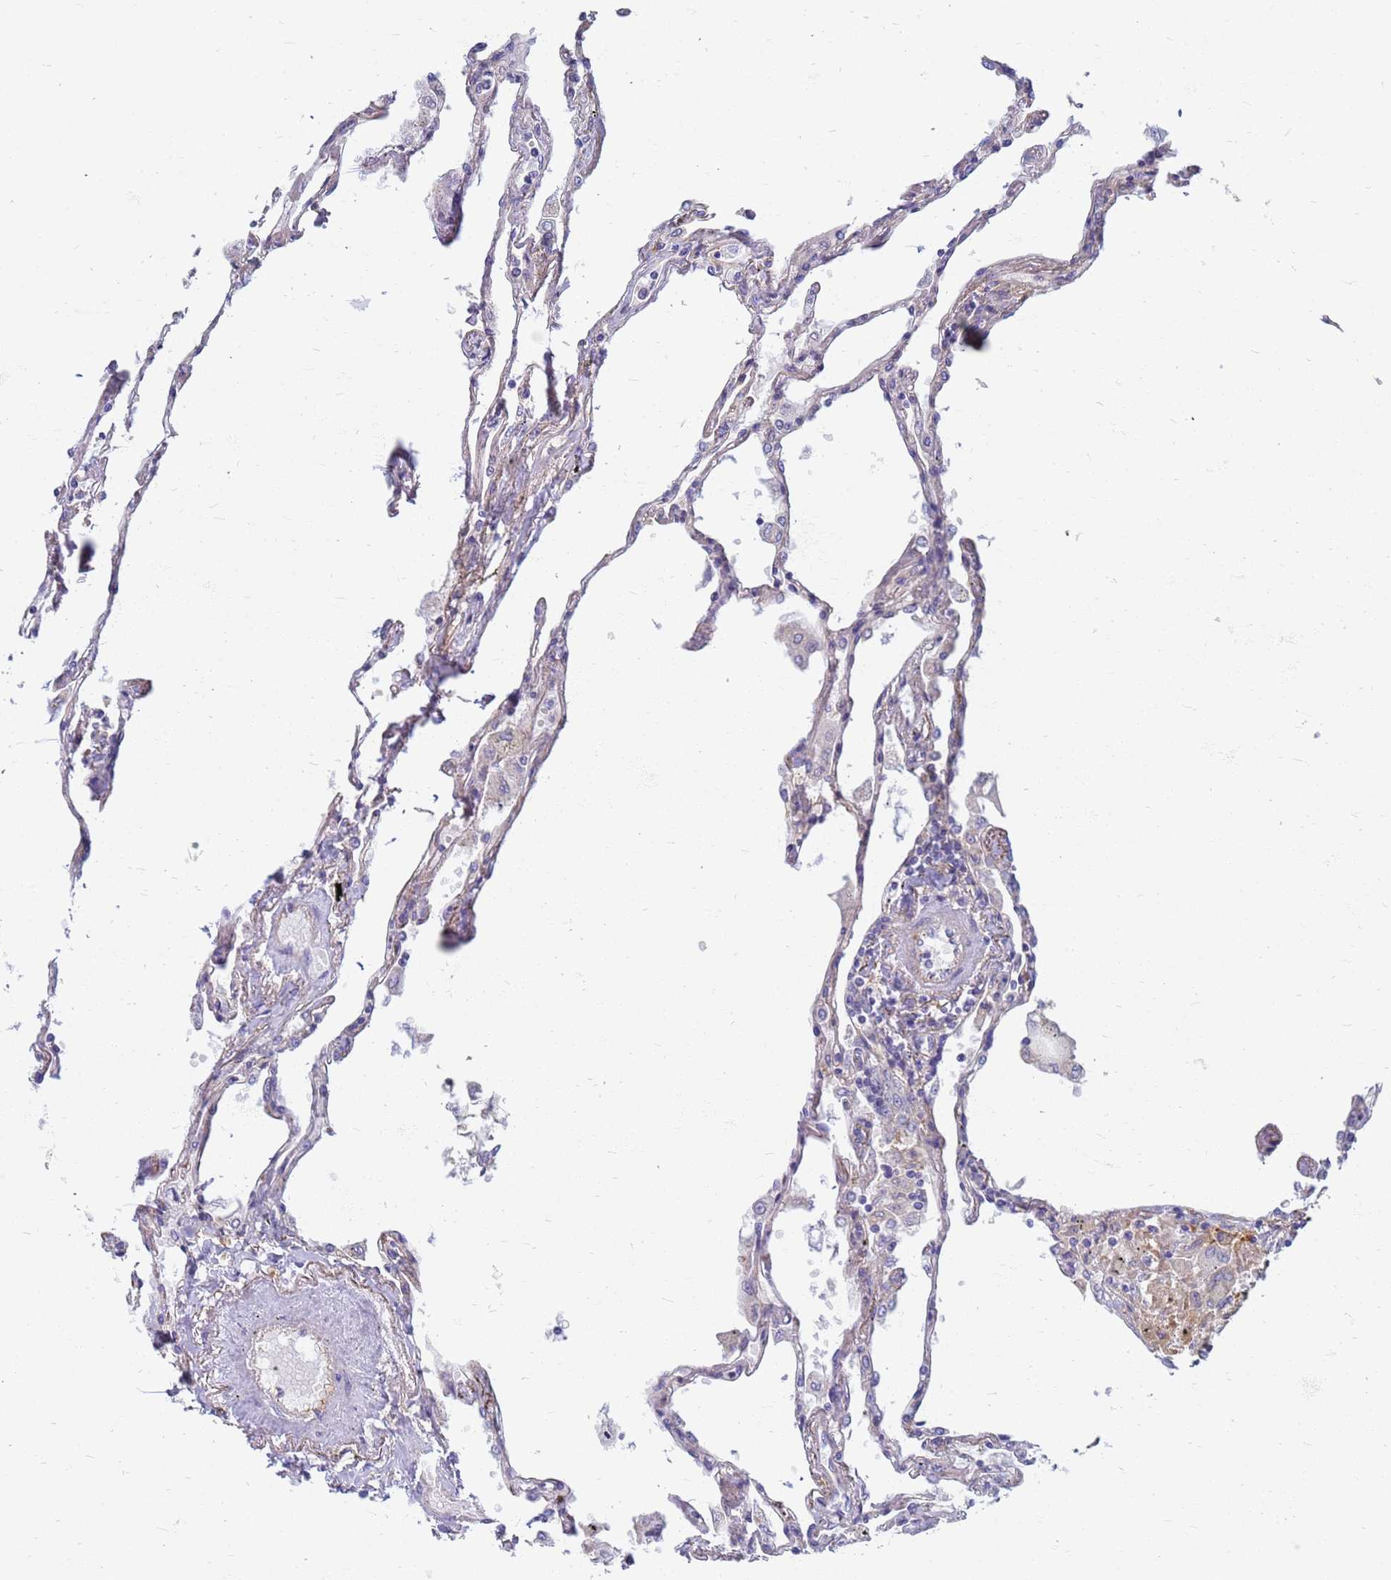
{"staining": {"intensity": "weak", "quantity": "<25%", "location": "cytoplasmic/membranous"}, "tissue": "lung", "cell_type": "Alveolar cells", "image_type": "normal", "snomed": [{"axis": "morphology", "description": "Normal tissue, NOS"}, {"axis": "topography", "description": "Lung"}], "caption": "Alveolar cells show no significant protein expression in benign lung. (DAB (3,3'-diaminobenzidine) immunohistochemistry, high magnification).", "gene": "EEA1", "patient": {"sex": "female", "age": 67}}